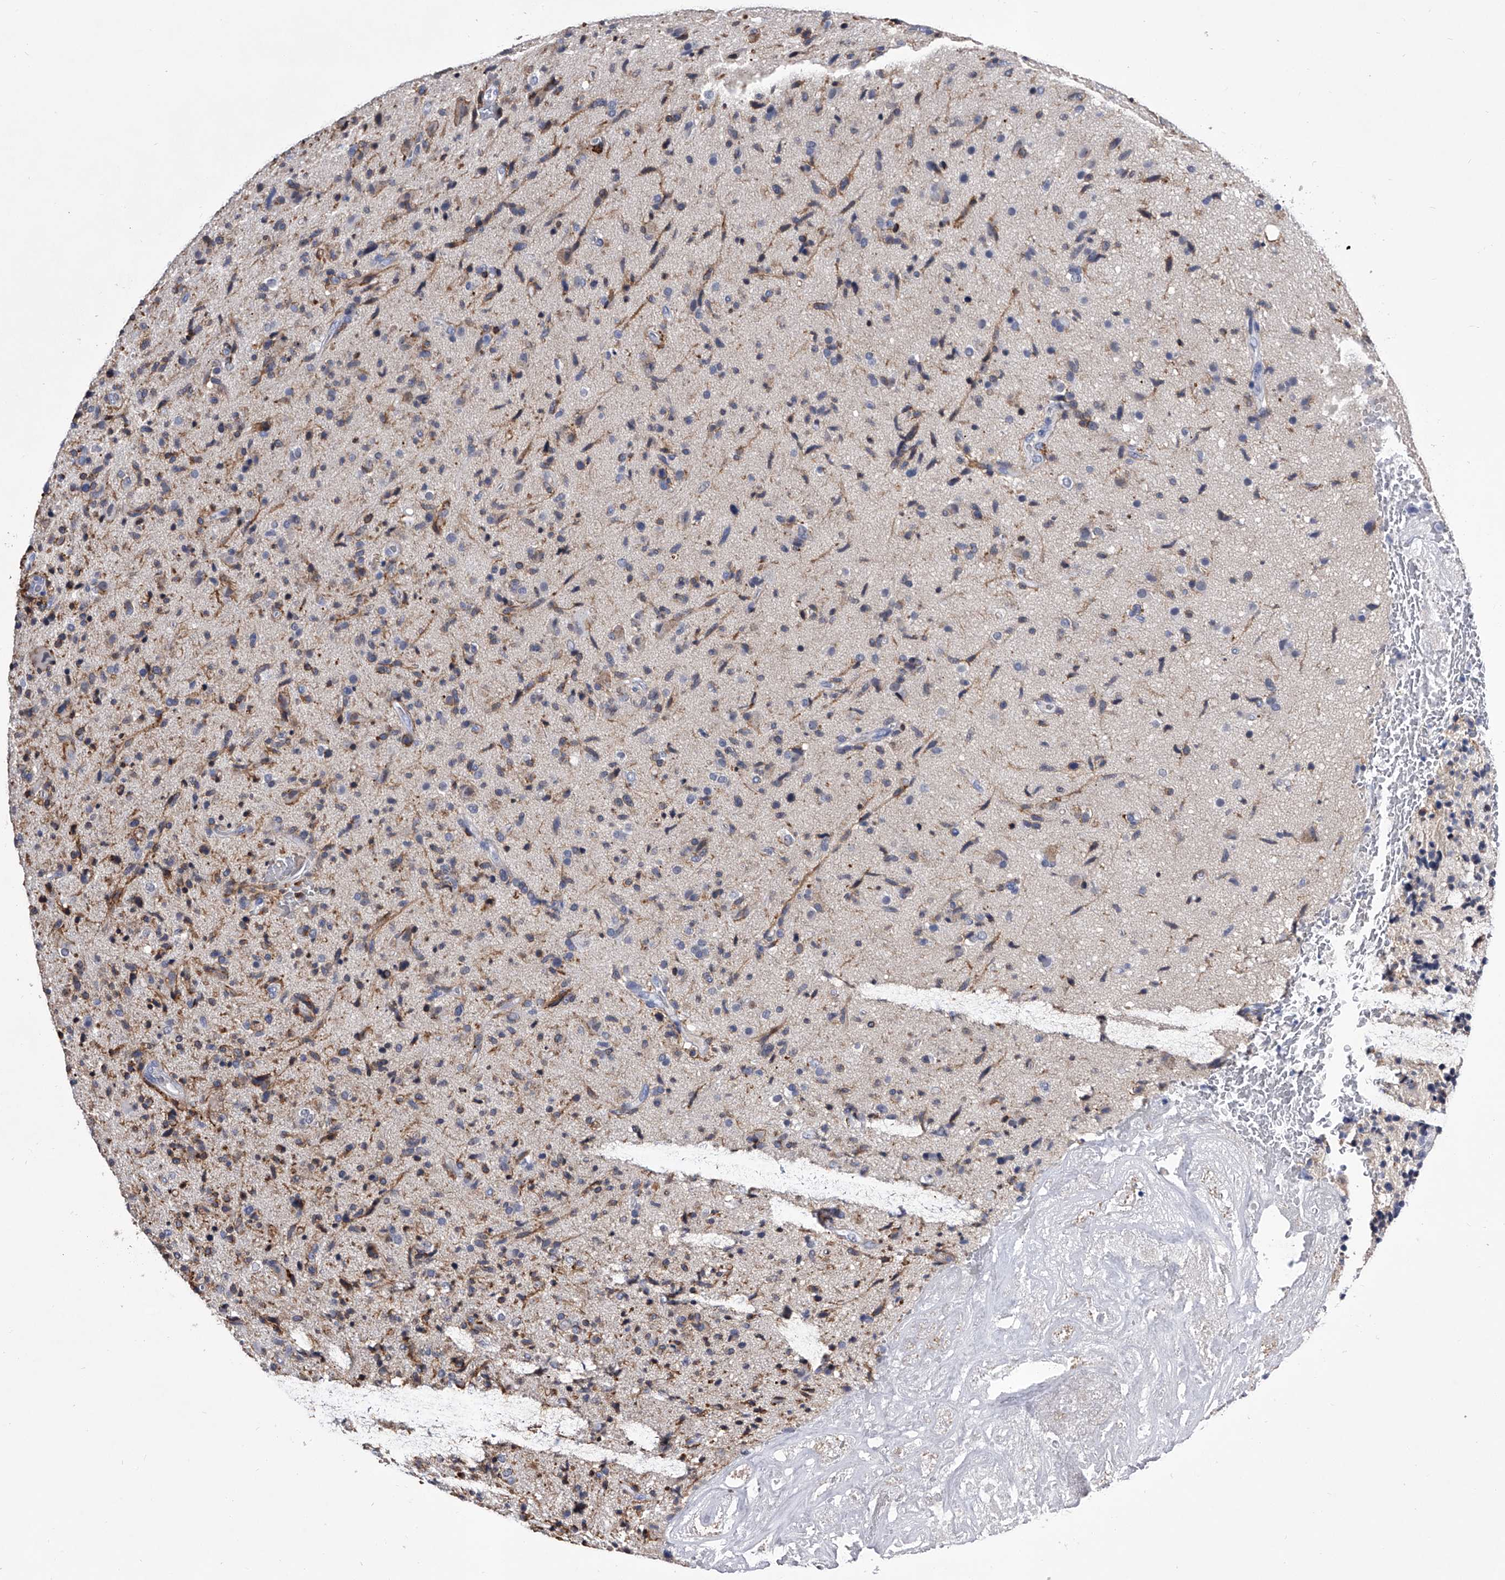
{"staining": {"intensity": "negative", "quantity": "none", "location": "none"}, "tissue": "glioma", "cell_type": "Tumor cells", "image_type": "cancer", "snomed": [{"axis": "morphology", "description": "Glioma, malignant, High grade"}, {"axis": "topography", "description": "Brain"}], "caption": "The photomicrograph exhibits no staining of tumor cells in high-grade glioma (malignant). The staining was performed using DAB (3,3'-diaminobenzidine) to visualize the protein expression in brown, while the nuclei were stained in blue with hematoxylin (Magnification: 20x).", "gene": "CRISP2", "patient": {"sex": "male", "age": 72}}